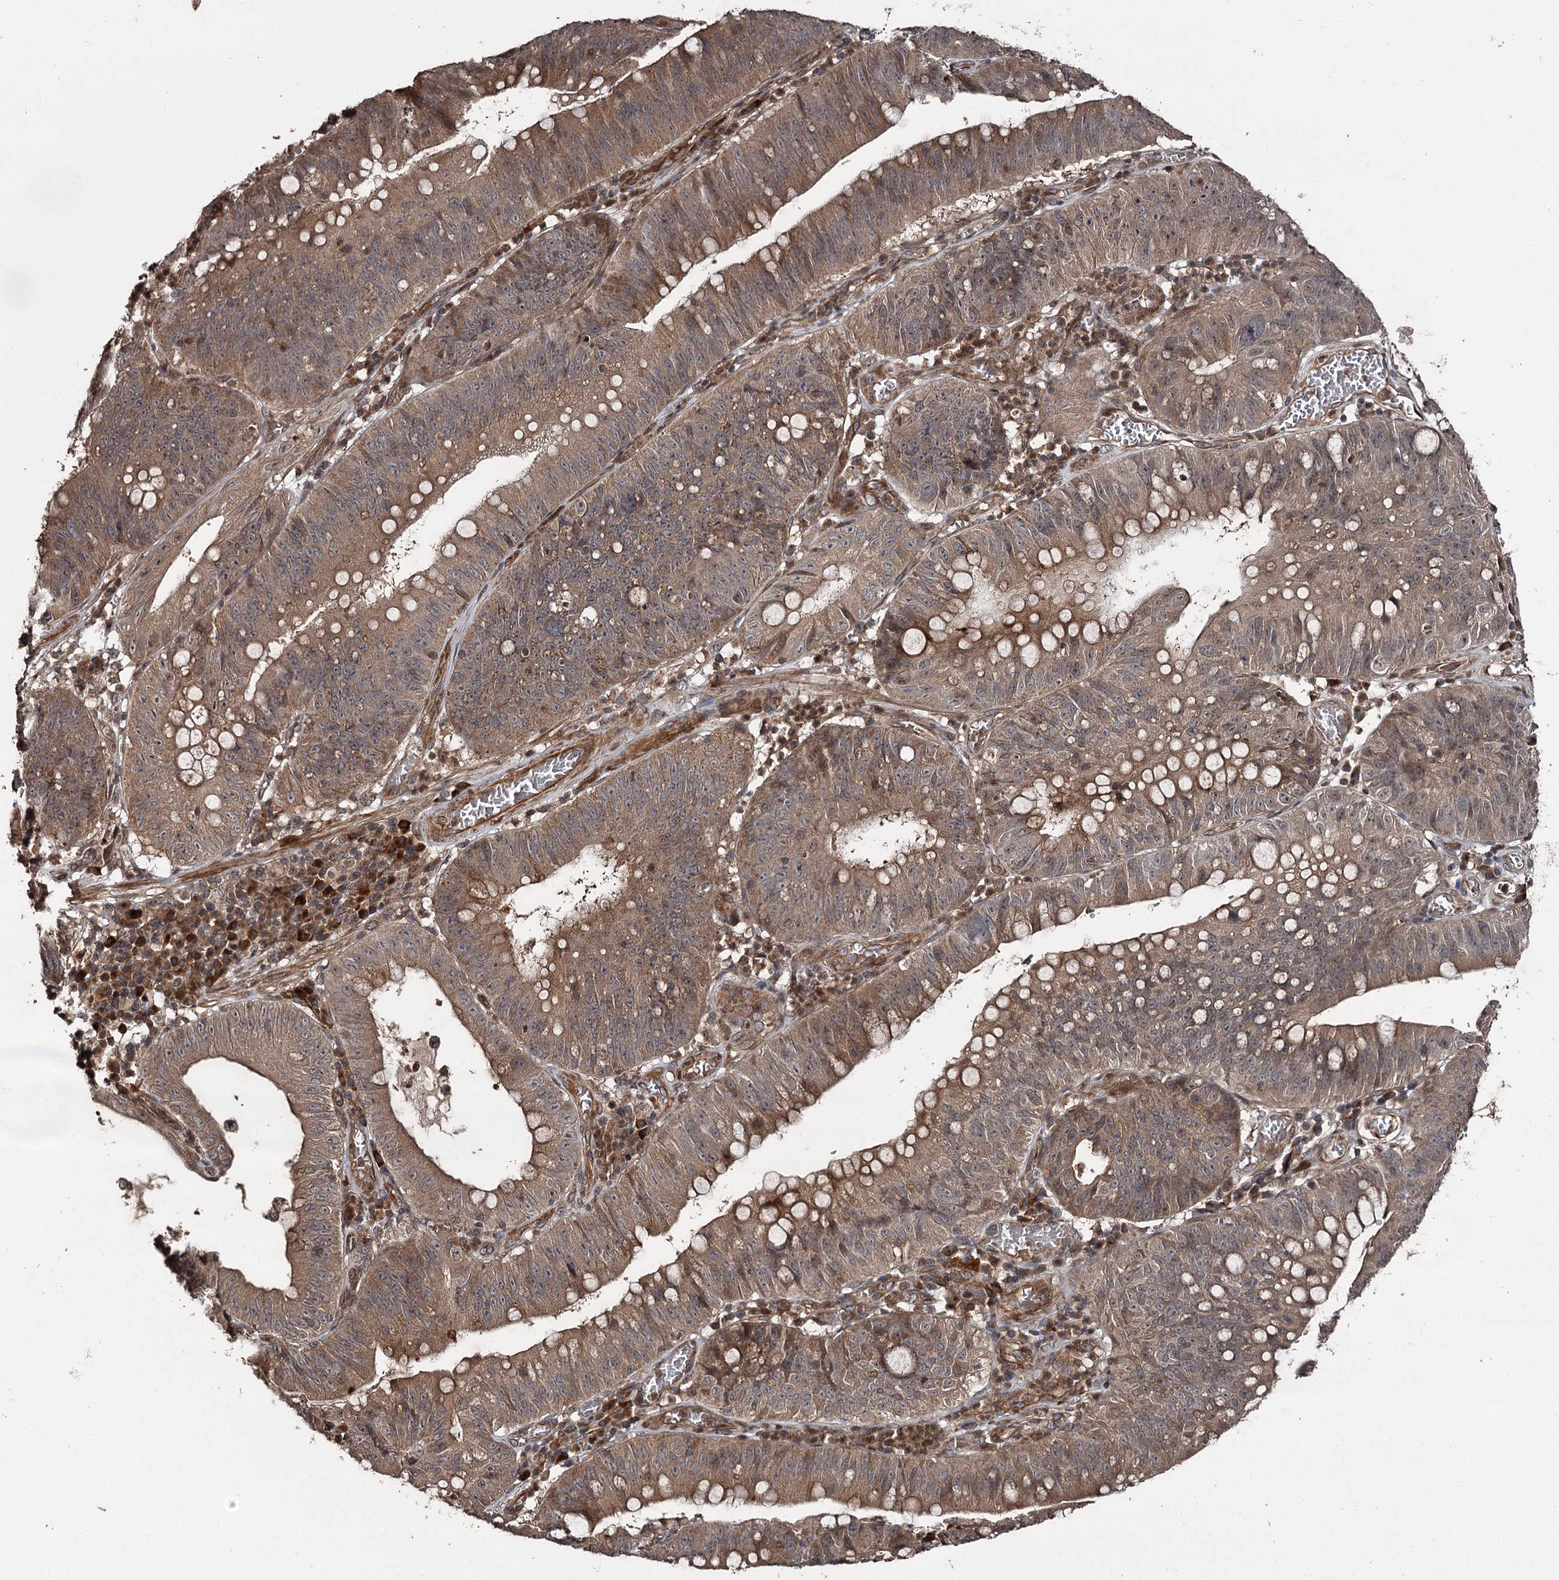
{"staining": {"intensity": "moderate", "quantity": ">75%", "location": "cytoplasmic/membranous"}, "tissue": "stomach cancer", "cell_type": "Tumor cells", "image_type": "cancer", "snomed": [{"axis": "morphology", "description": "Adenocarcinoma, NOS"}, {"axis": "topography", "description": "Stomach"}], "caption": "Immunohistochemistry (IHC) image of neoplastic tissue: stomach cancer (adenocarcinoma) stained using IHC demonstrates medium levels of moderate protein expression localized specifically in the cytoplasmic/membranous of tumor cells, appearing as a cytoplasmic/membranous brown color.", "gene": "RAB21", "patient": {"sex": "male", "age": 59}}